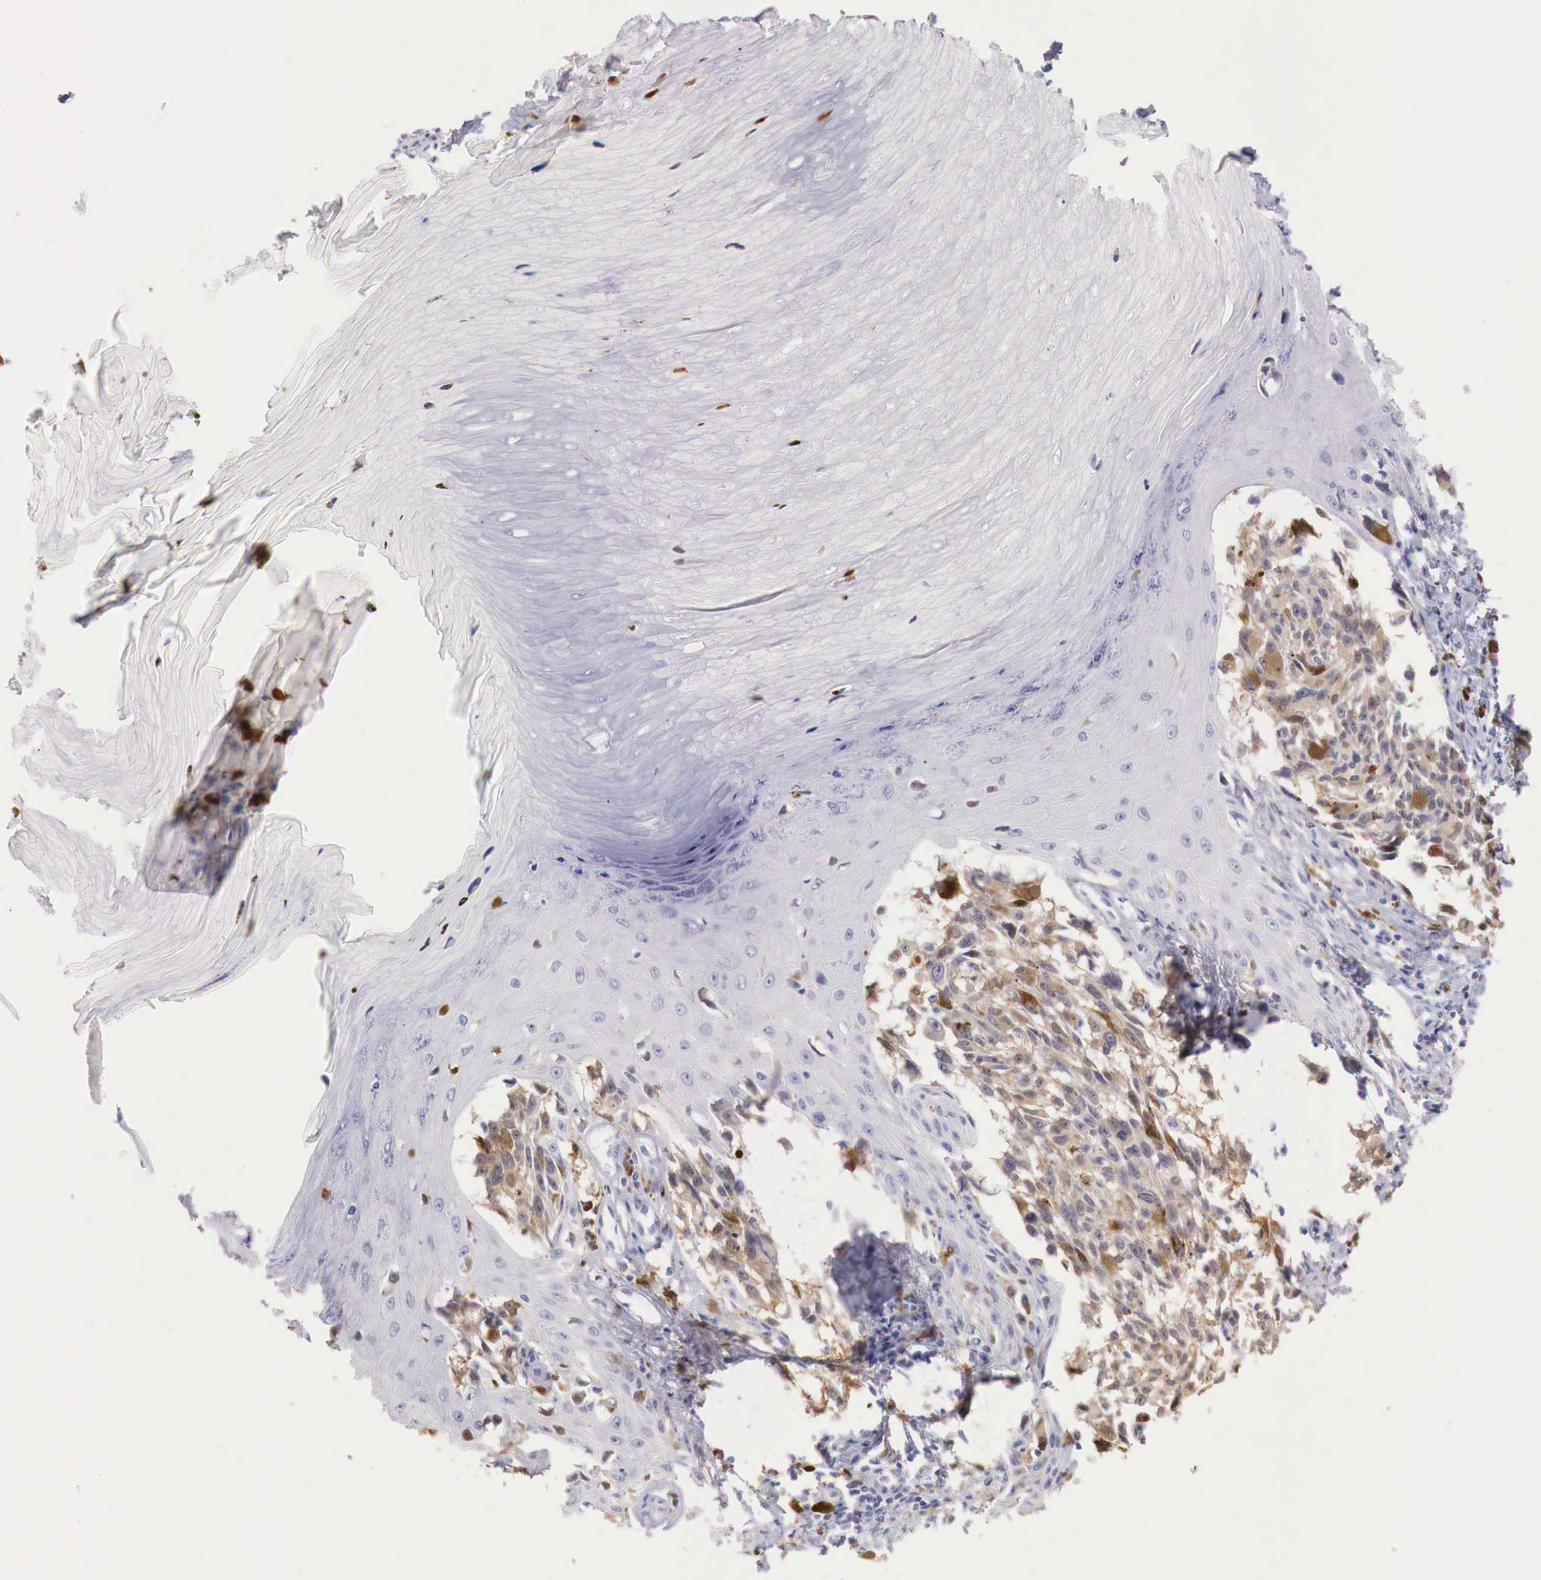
{"staining": {"intensity": "moderate", "quantity": ">75%", "location": "cytoplasmic/membranous,nuclear"}, "tissue": "melanoma", "cell_type": "Tumor cells", "image_type": "cancer", "snomed": [{"axis": "morphology", "description": "Malignant melanoma, NOS"}, {"axis": "topography", "description": "Skin"}], "caption": "High-magnification brightfield microscopy of melanoma stained with DAB (brown) and counterstained with hematoxylin (blue). tumor cells exhibit moderate cytoplasmic/membranous and nuclear staining is present in approximately>75% of cells.", "gene": "RENBP", "patient": {"sex": "female", "age": 82}}